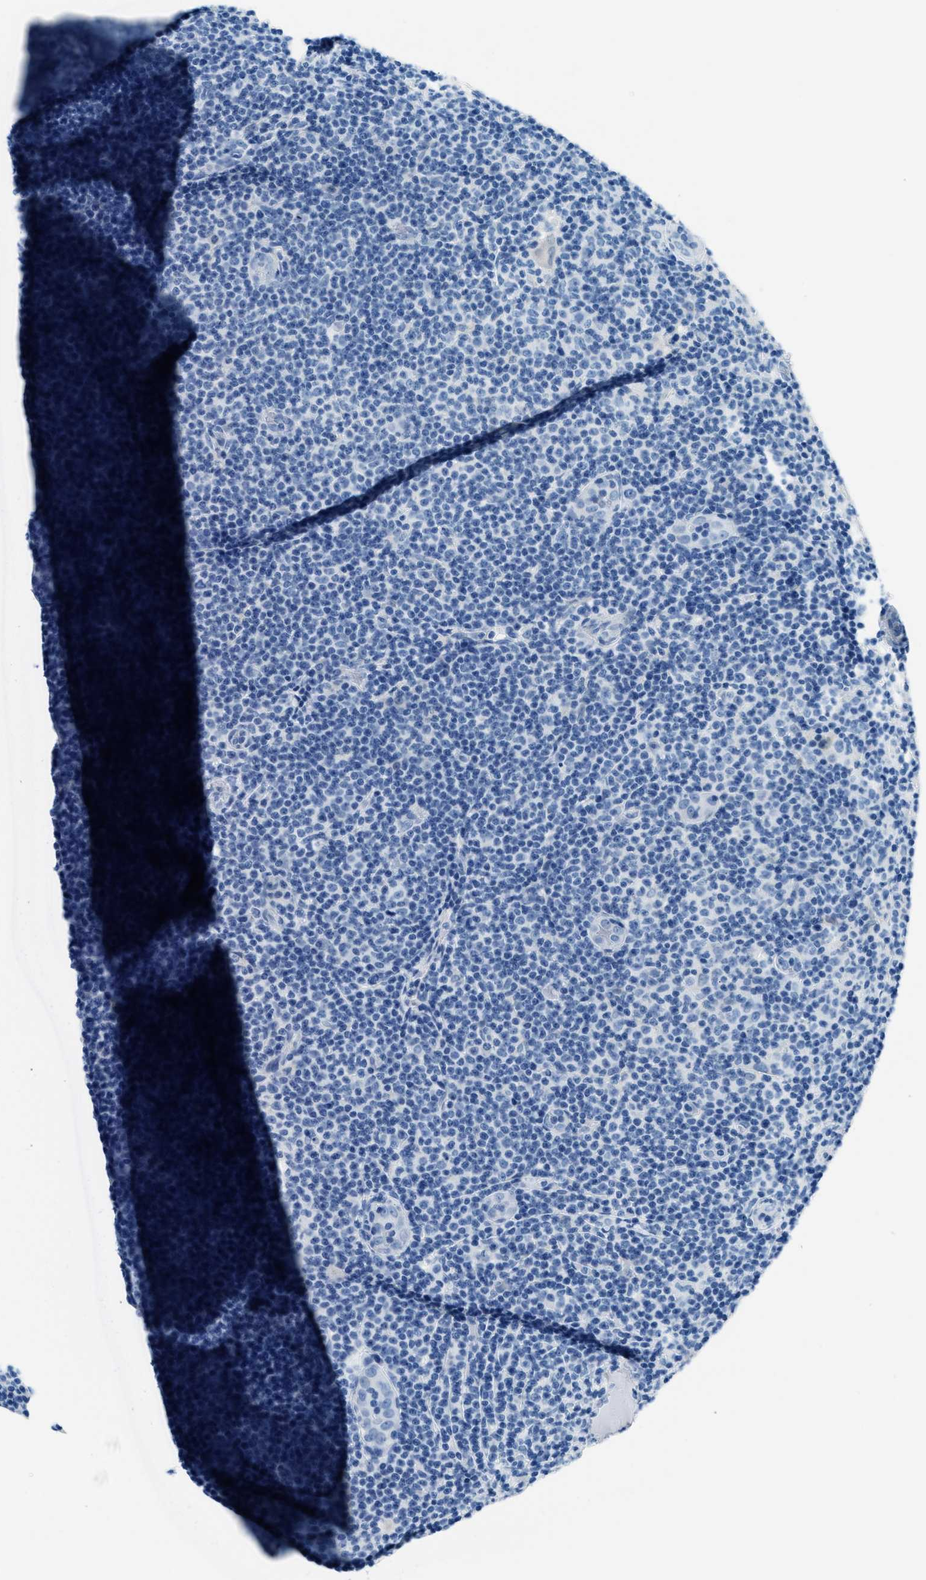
{"staining": {"intensity": "negative", "quantity": "none", "location": "none"}, "tissue": "lymphoma", "cell_type": "Tumor cells", "image_type": "cancer", "snomed": [{"axis": "morphology", "description": "Malignant lymphoma, non-Hodgkin's type, Low grade"}, {"axis": "topography", "description": "Lymph node"}], "caption": "IHC micrograph of human malignant lymphoma, non-Hodgkin's type (low-grade) stained for a protein (brown), which exhibits no expression in tumor cells.", "gene": "CLDN18", "patient": {"sex": "male", "age": 83}}